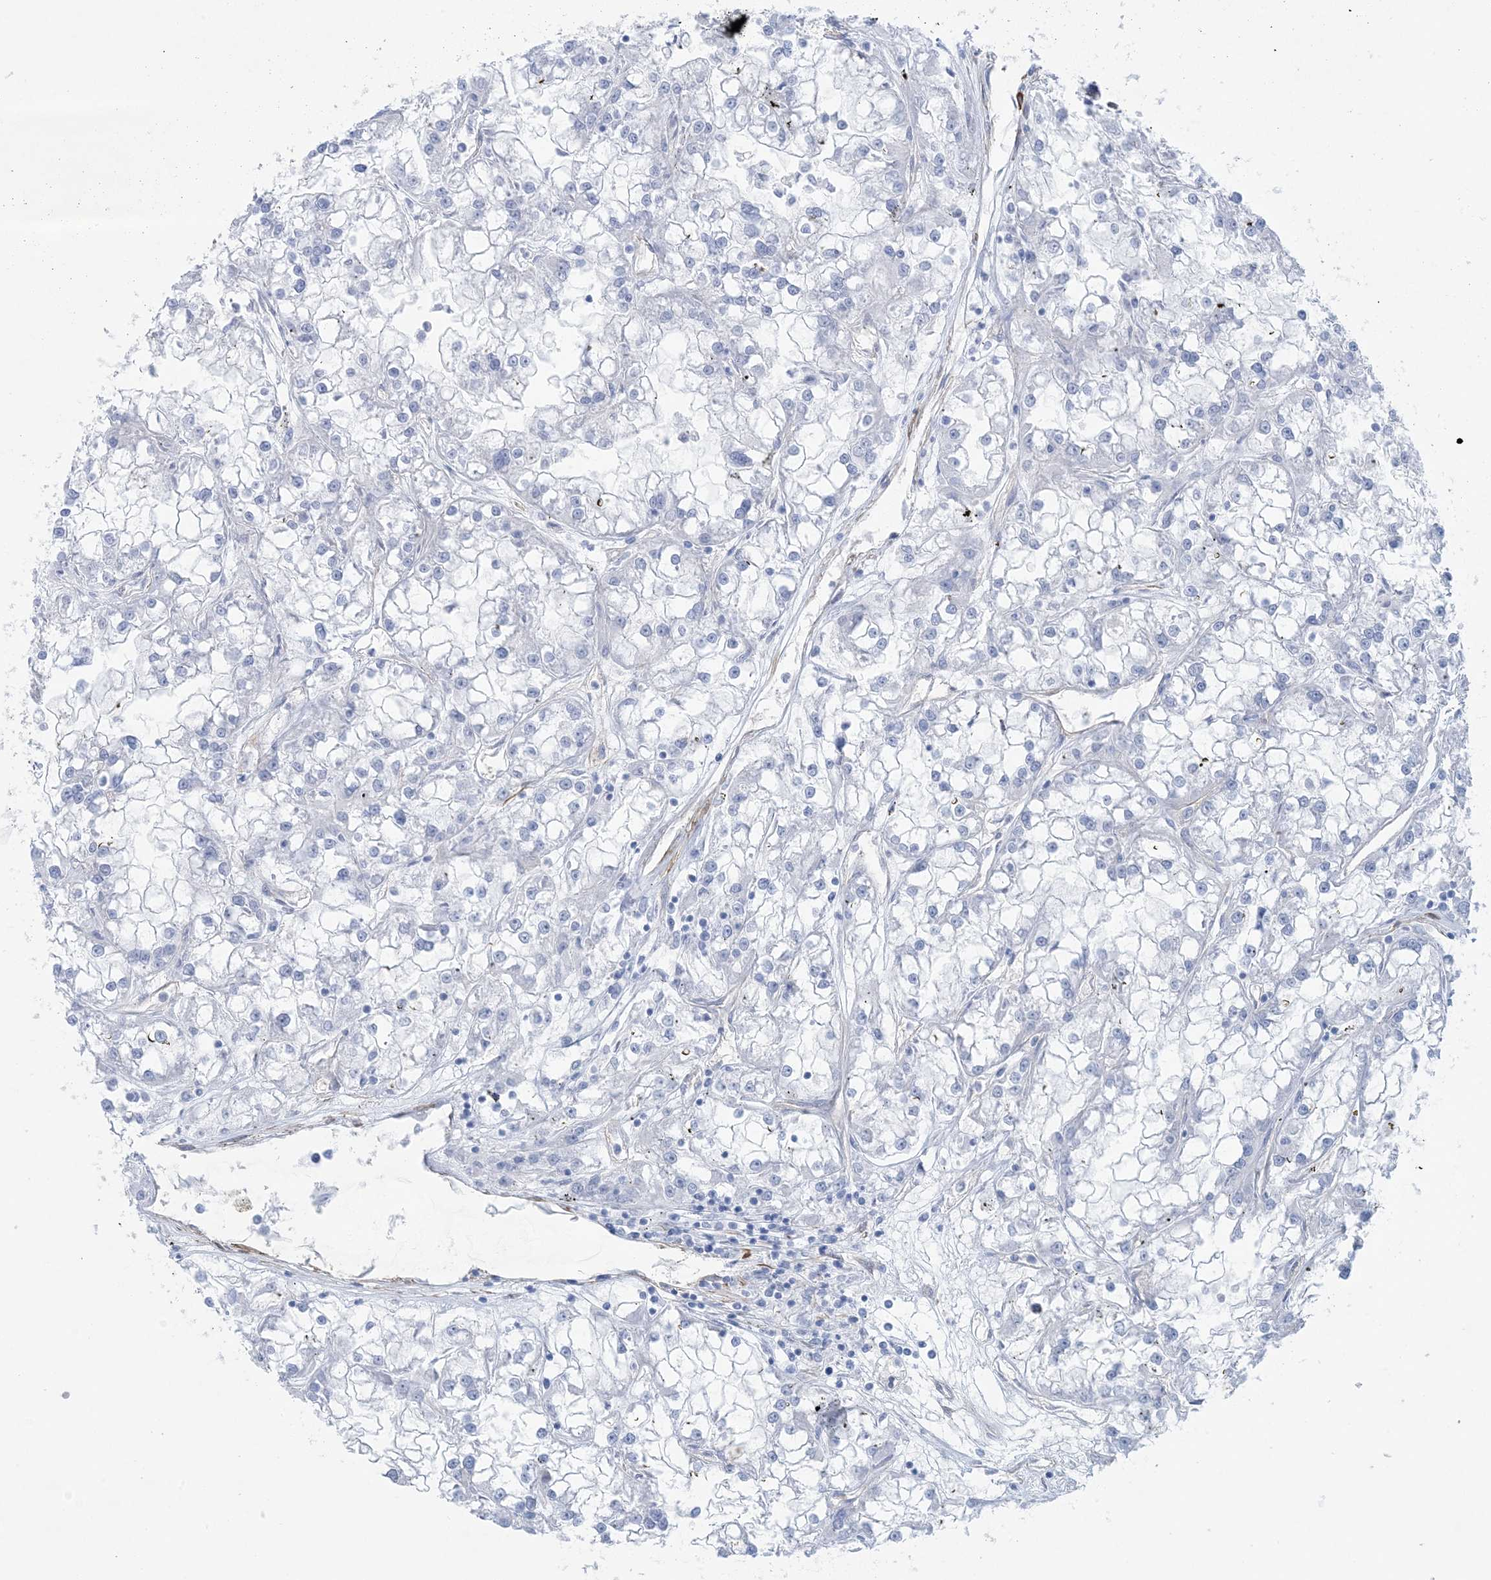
{"staining": {"intensity": "negative", "quantity": "none", "location": "none"}, "tissue": "renal cancer", "cell_type": "Tumor cells", "image_type": "cancer", "snomed": [{"axis": "morphology", "description": "Adenocarcinoma, NOS"}, {"axis": "topography", "description": "Kidney"}], "caption": "This is a micrograph of immunohistochemistry staining of renal adenocarcinoma, which shows no expression in tumor cells. (DAB IHC, high magnification).", "gene": "SHANK1", "patient": {"sex": "female", "age": 52}}